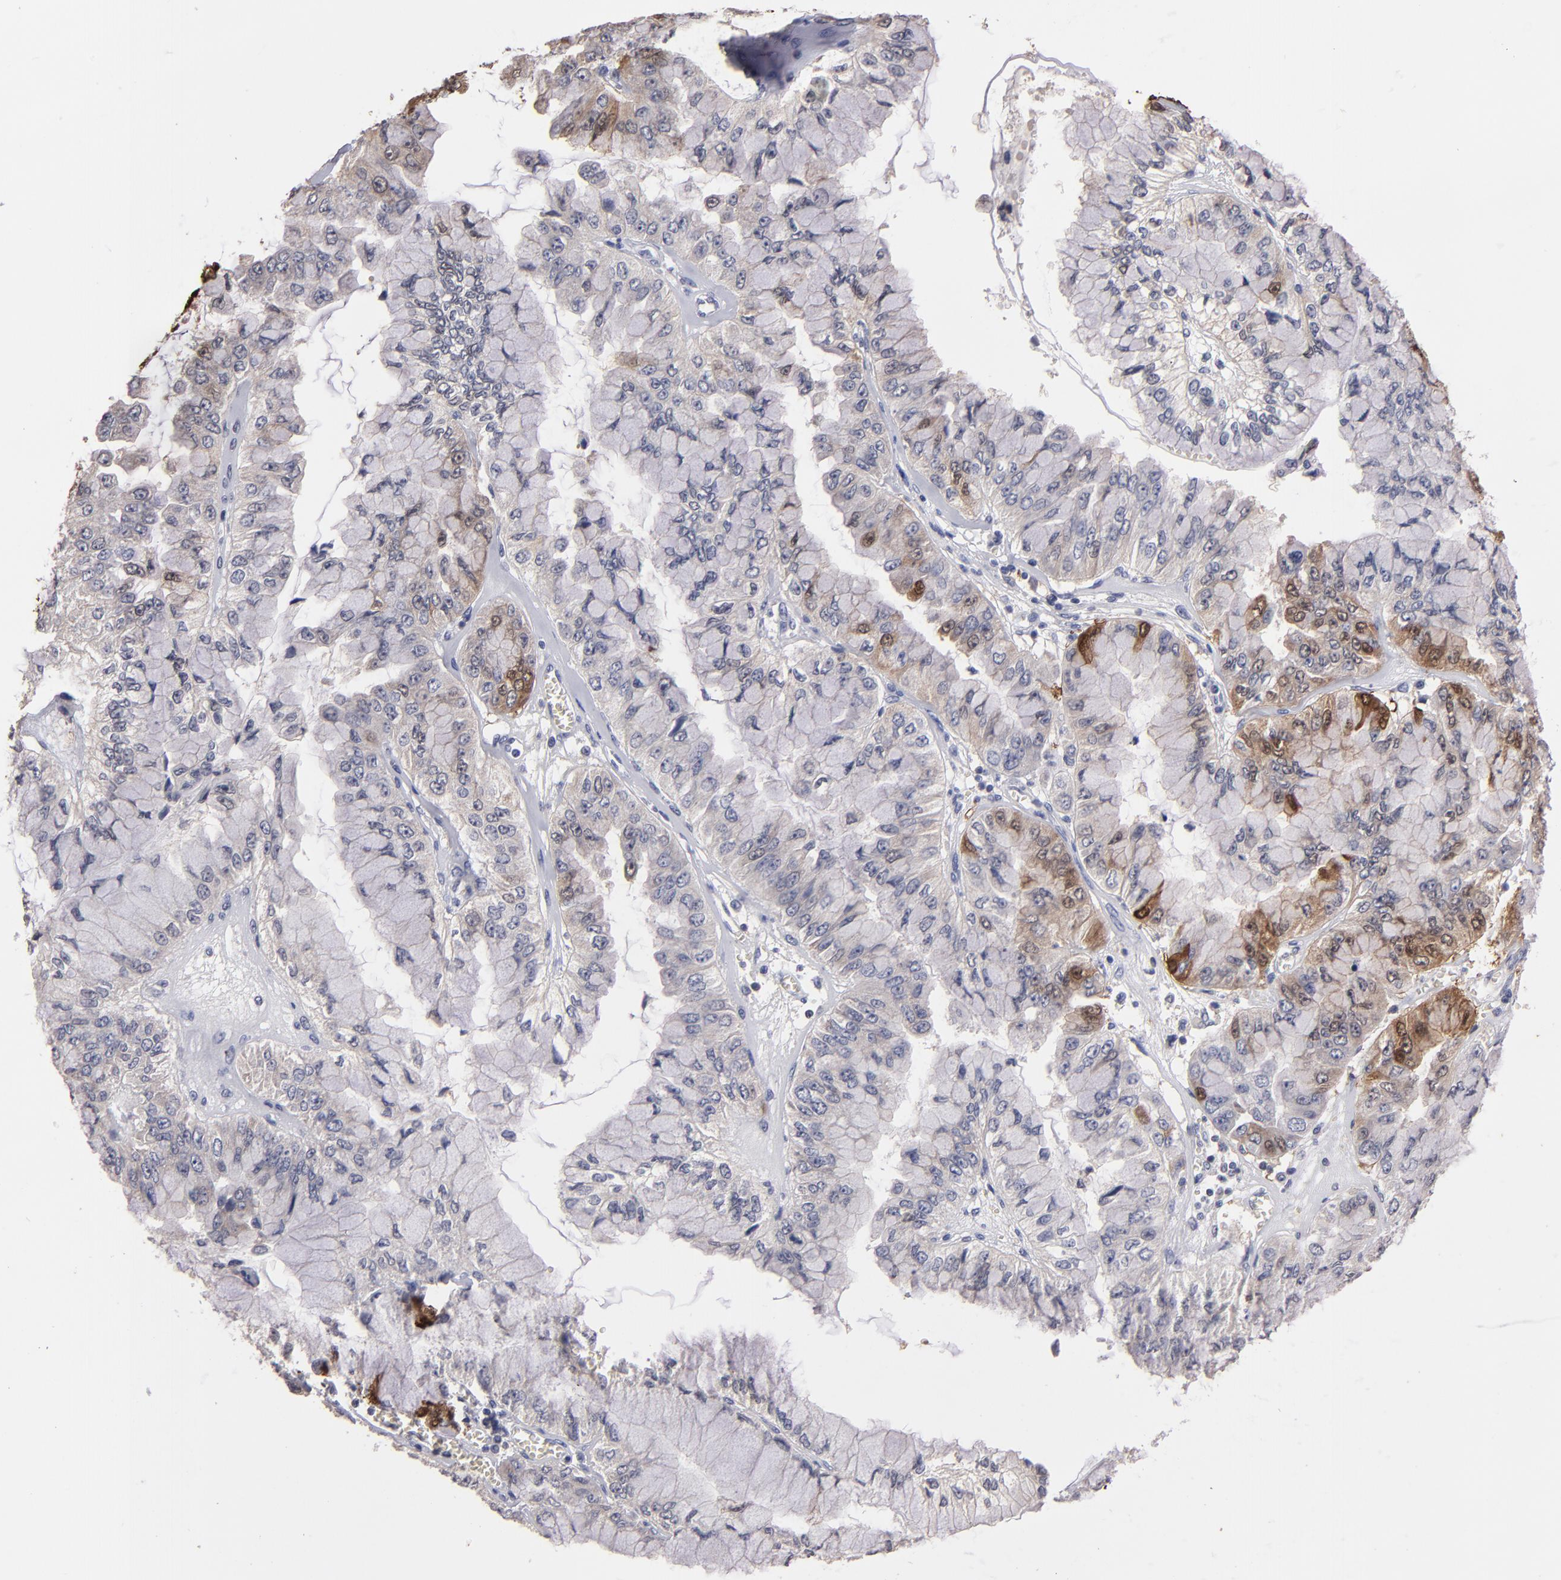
{"staining": {"intensity": "moderate", "quantity": "<25%", "location": "cytoplasmic/membranous,nuclear"}, "tissue": "liver cancer", "cell_type": "Tumor cells", "image_type": "cancer", "snomed": [{"axis": "morphology", "description": "Cholangiocarcinoma"}, {"axis": "topography", "description": "Liver"}], "caption": "Tumor cells reveal moderate cytoplasmic/membranous and nuclear expression in approximately <25% of cells in liver cancer.", "gene": "S100A1", "patient": {"sex": "female", "age": 79}}